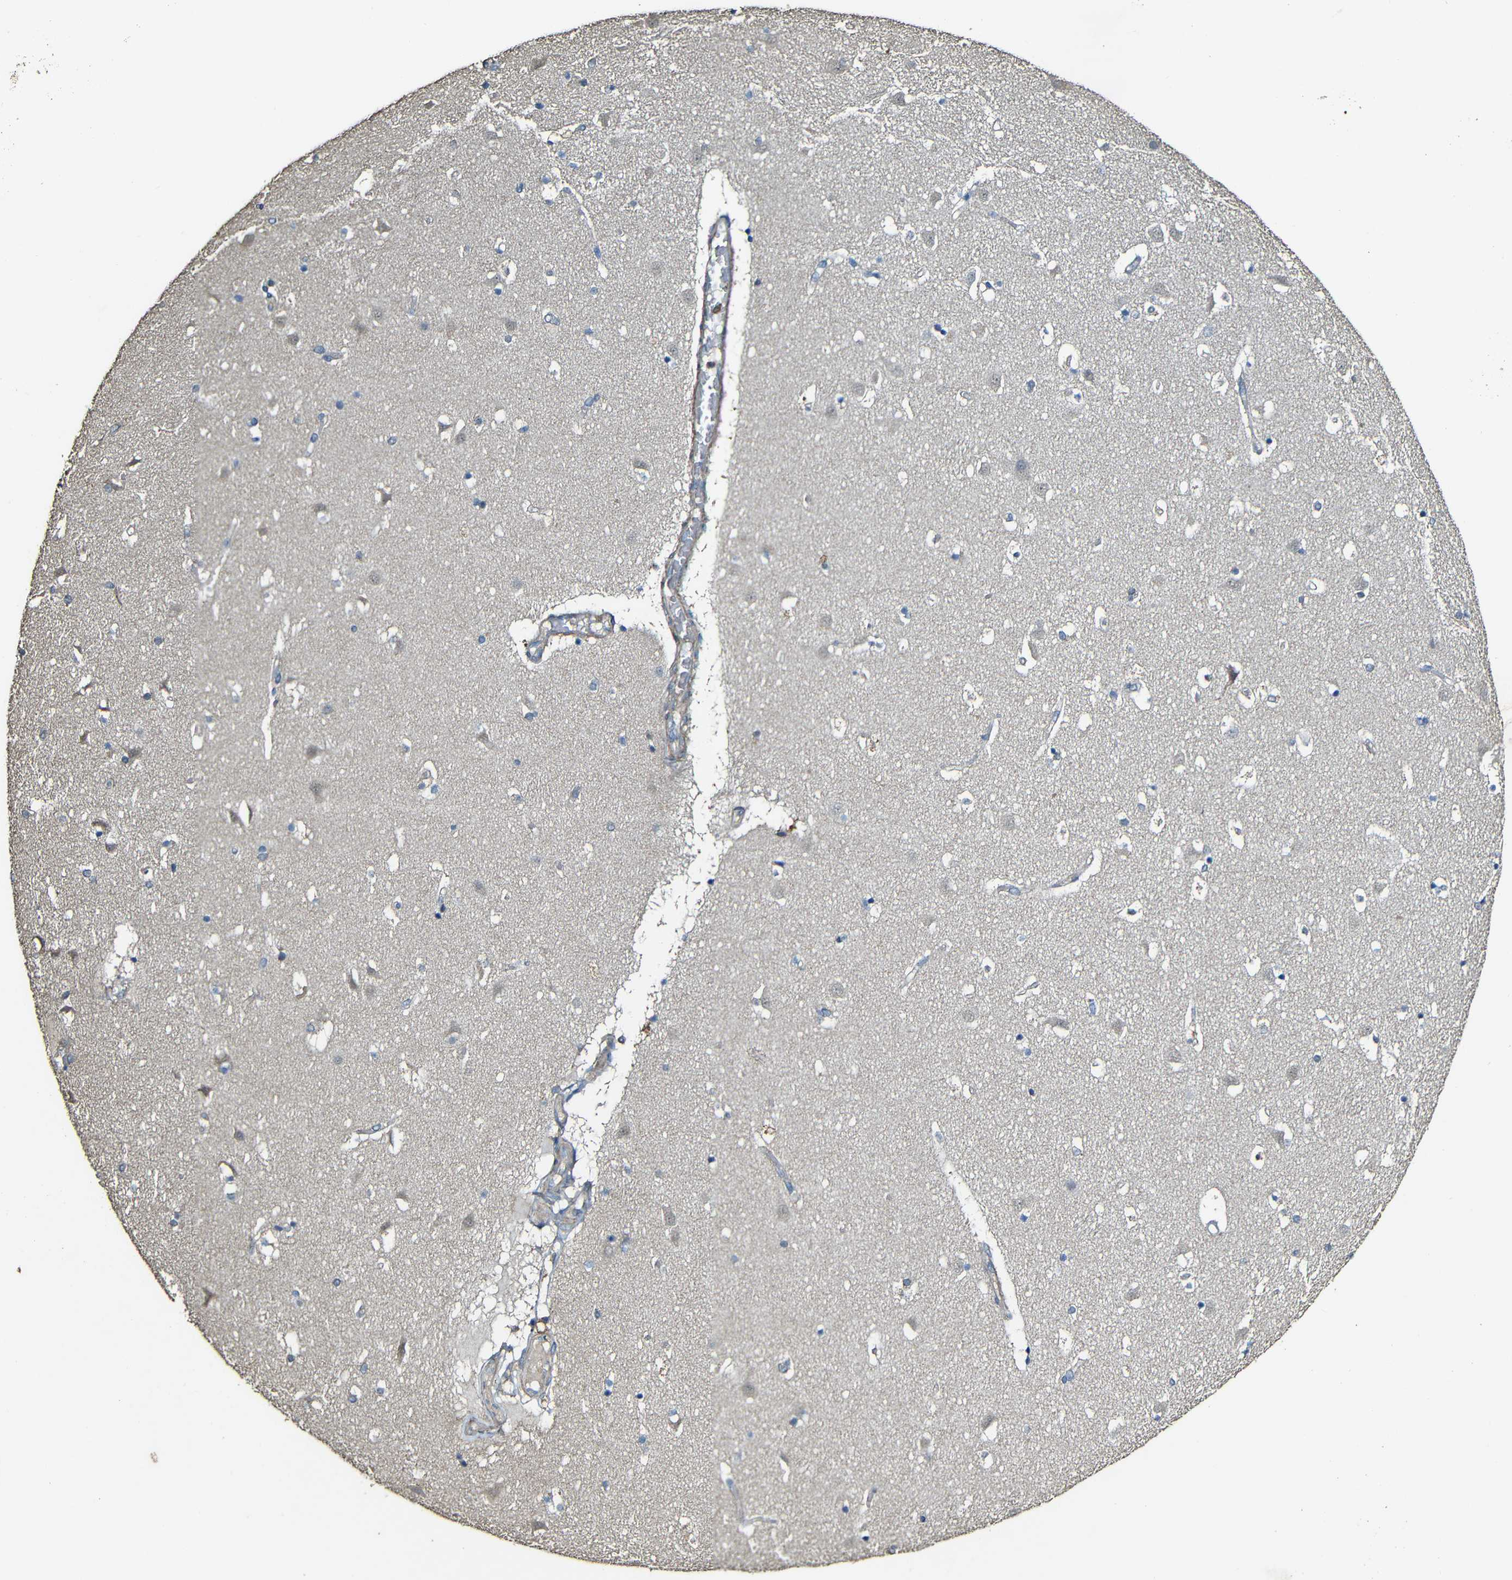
{"staining": {"intensity": "negative", "quantity": "none", "location": "none"}, "tissue": "caudate", "cell_type": "Glial cells", "image_type": "normal", "snomed": [{"axis": "morphology", "description": "Normal tissue, NOS"}, {"axis": "topography", "description": "Lateral ventricle wall"}], "caption": "A photomicrograph of caudate stained for a protein shows no brown staining in glial cells. (Brightfield microscopy of DAB (3,3'-diaminobenzidine) IHC at high magnification).", "gene": "CASP8", "patient": {"sex": "male", "age": 45}}